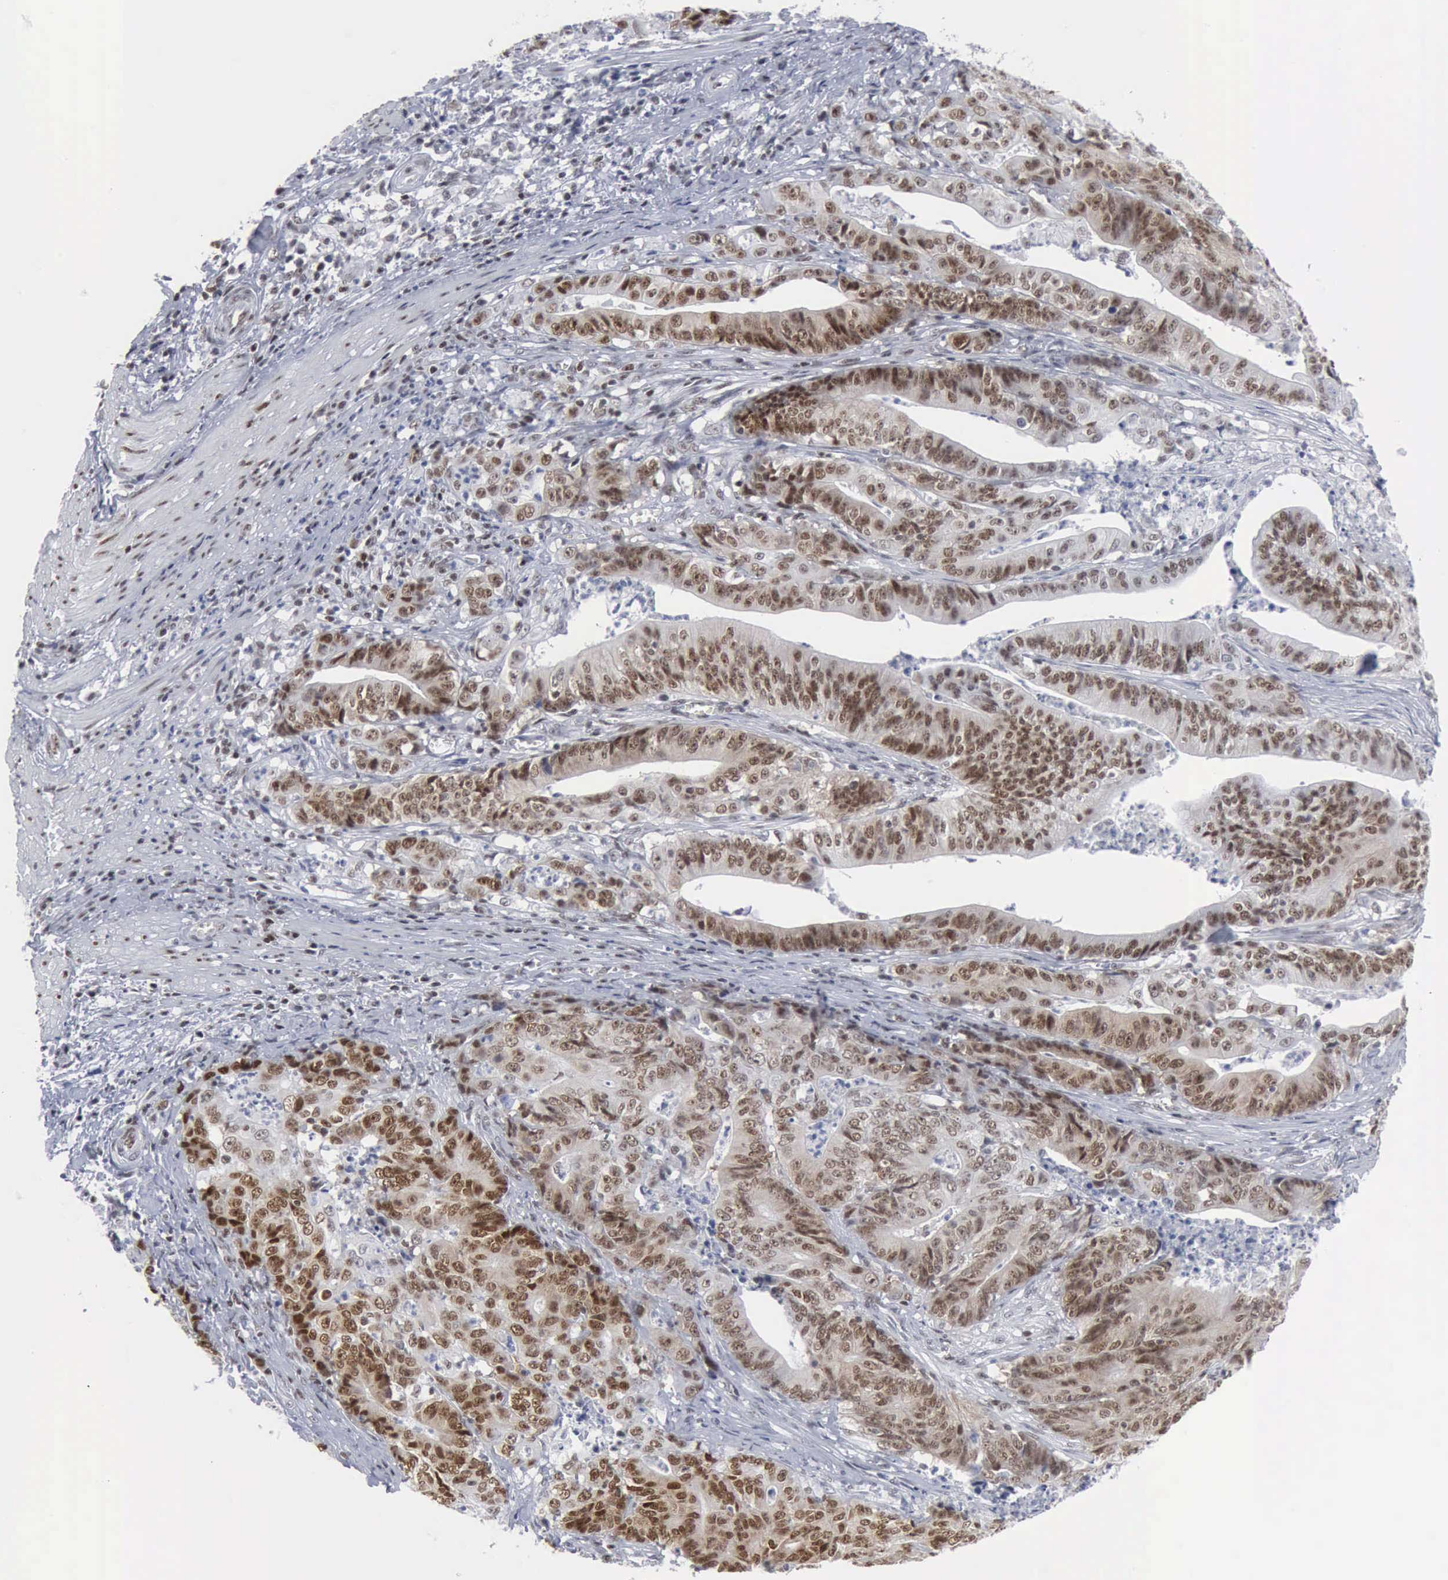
{"staining": {"intensity": "moderate", "quantity": ">75%", "location": "nuclear"}, "tissue": "stomach cancer", "cell_type": "Tumor cells", "image_type": "cancer", "snomed": [{"axis": "morphology", "description": "Adenocarcinoma, NOS"}, {"axis": "topography", "description": "Stomach, lower"}], "caption": "This is a histology image of immunohistochemistry staining of stomach cancer, which shows moderate expression in the nuclear of tumor cells.", "gene": "XPA", "patient": {"sex": "female", "age": 86}}